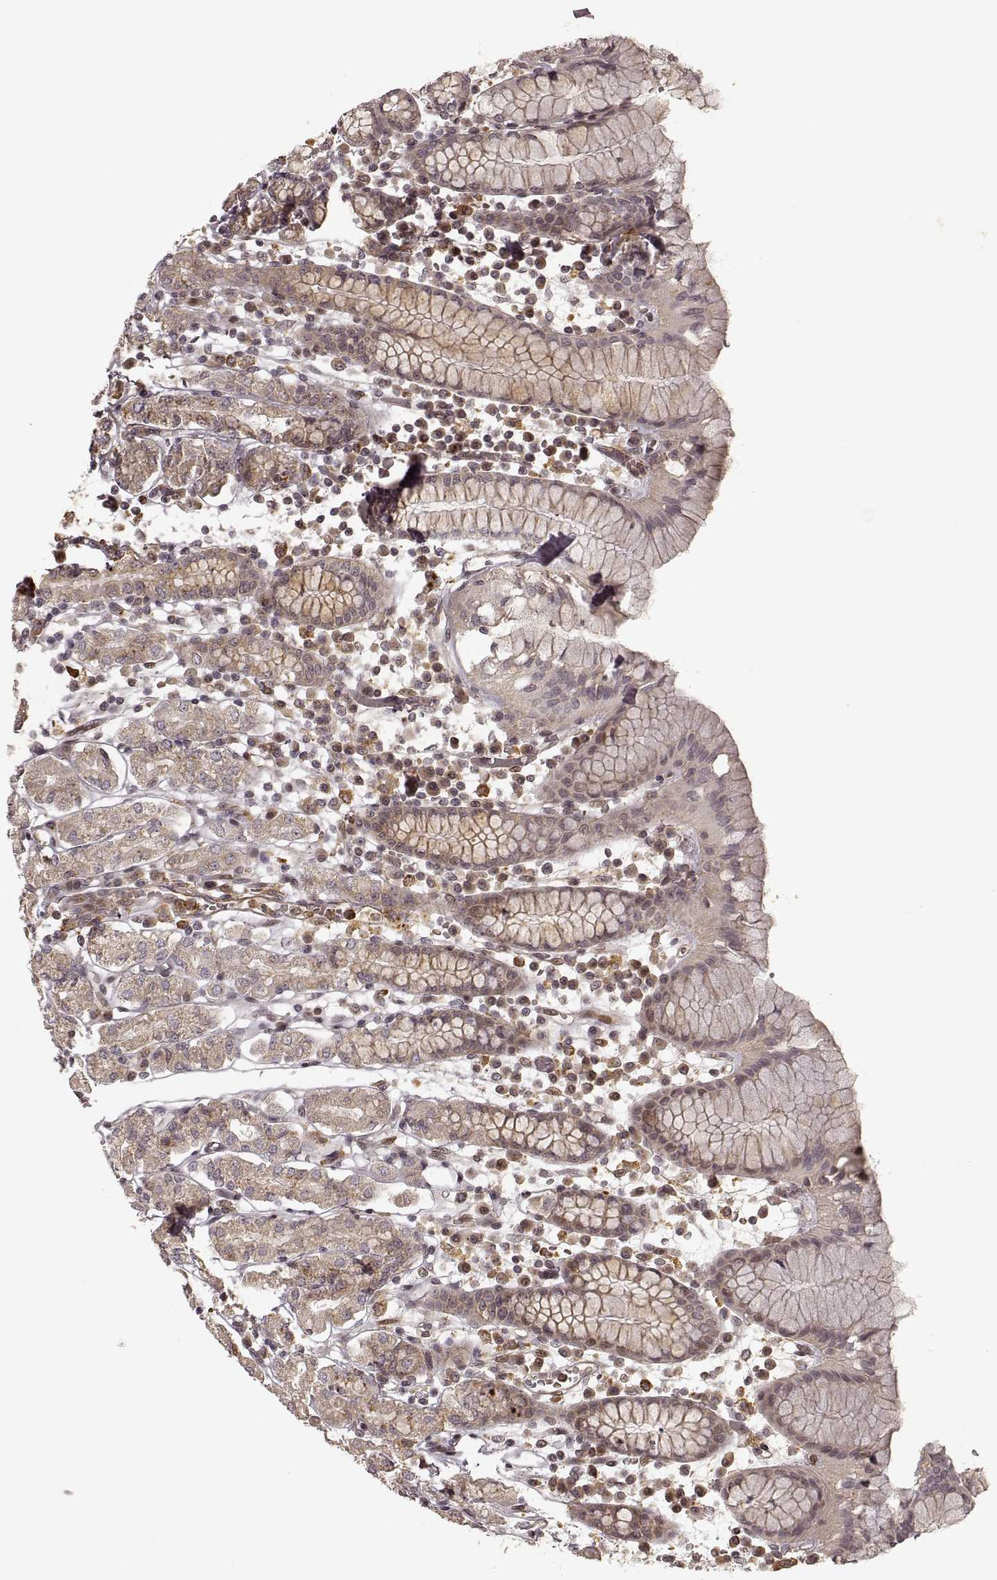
{"staining": {"intensity": "weak", "quantity": "25%-75%", "location": "cytoplasmic/membranous"}, "tissue": "stomach", "cell_type": "Glandular cells", "image_type": "normal", "snomed": [{"axis": "morphology", "description": "Normal tissue, NOS"}, {"axis": "topography", "description": "Stomach, upper"}, {"axis": "topography", "description": "Stomach"}], "caption": "Stomach stained with DAB immunohistochemistry displays low levels of weak cytoplasmic/membranous expression in approximately 25%-75% of glandular cells.", "gene": "SLC12A9", "patient": {"sex": "male", "age": 62}}